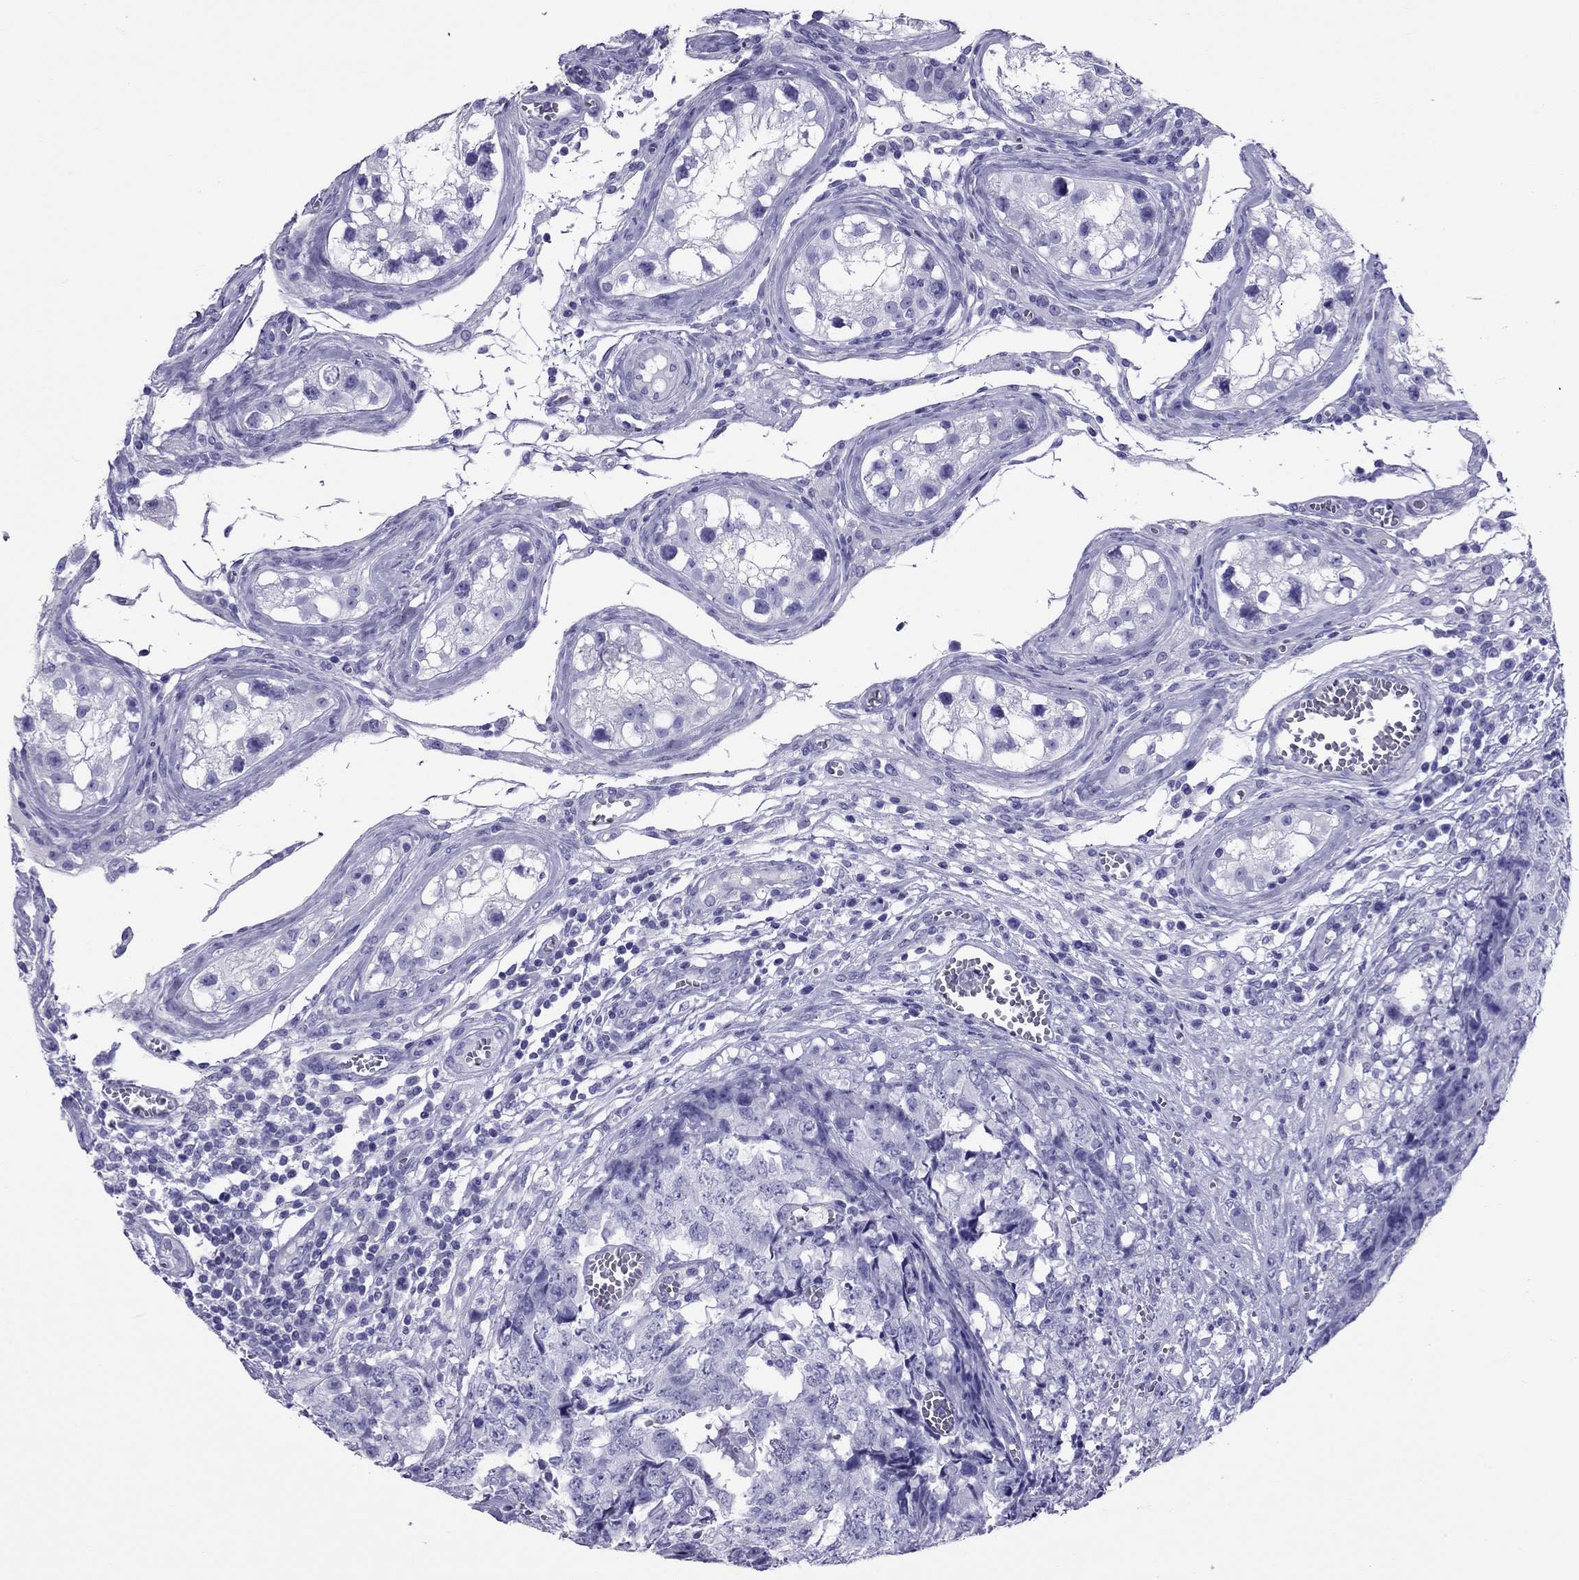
{"staining": {"intensity": "negative", "quantity": "none", "location": "none"}, "tissue": "testis cancer", "cell_type": "Tumor cells", "image_type": "cancer", "snomed": [{"axis": "morphology", "description": "Carcinoma, Embryonal, NOS"}, {"axis": "topography", "description": "Testis"}], "caption": "Tumor cells are negative for brown protein staining in testis cancer.", "gene": "AVPR1B", "patient": {"sex": "male", "age": 23}}